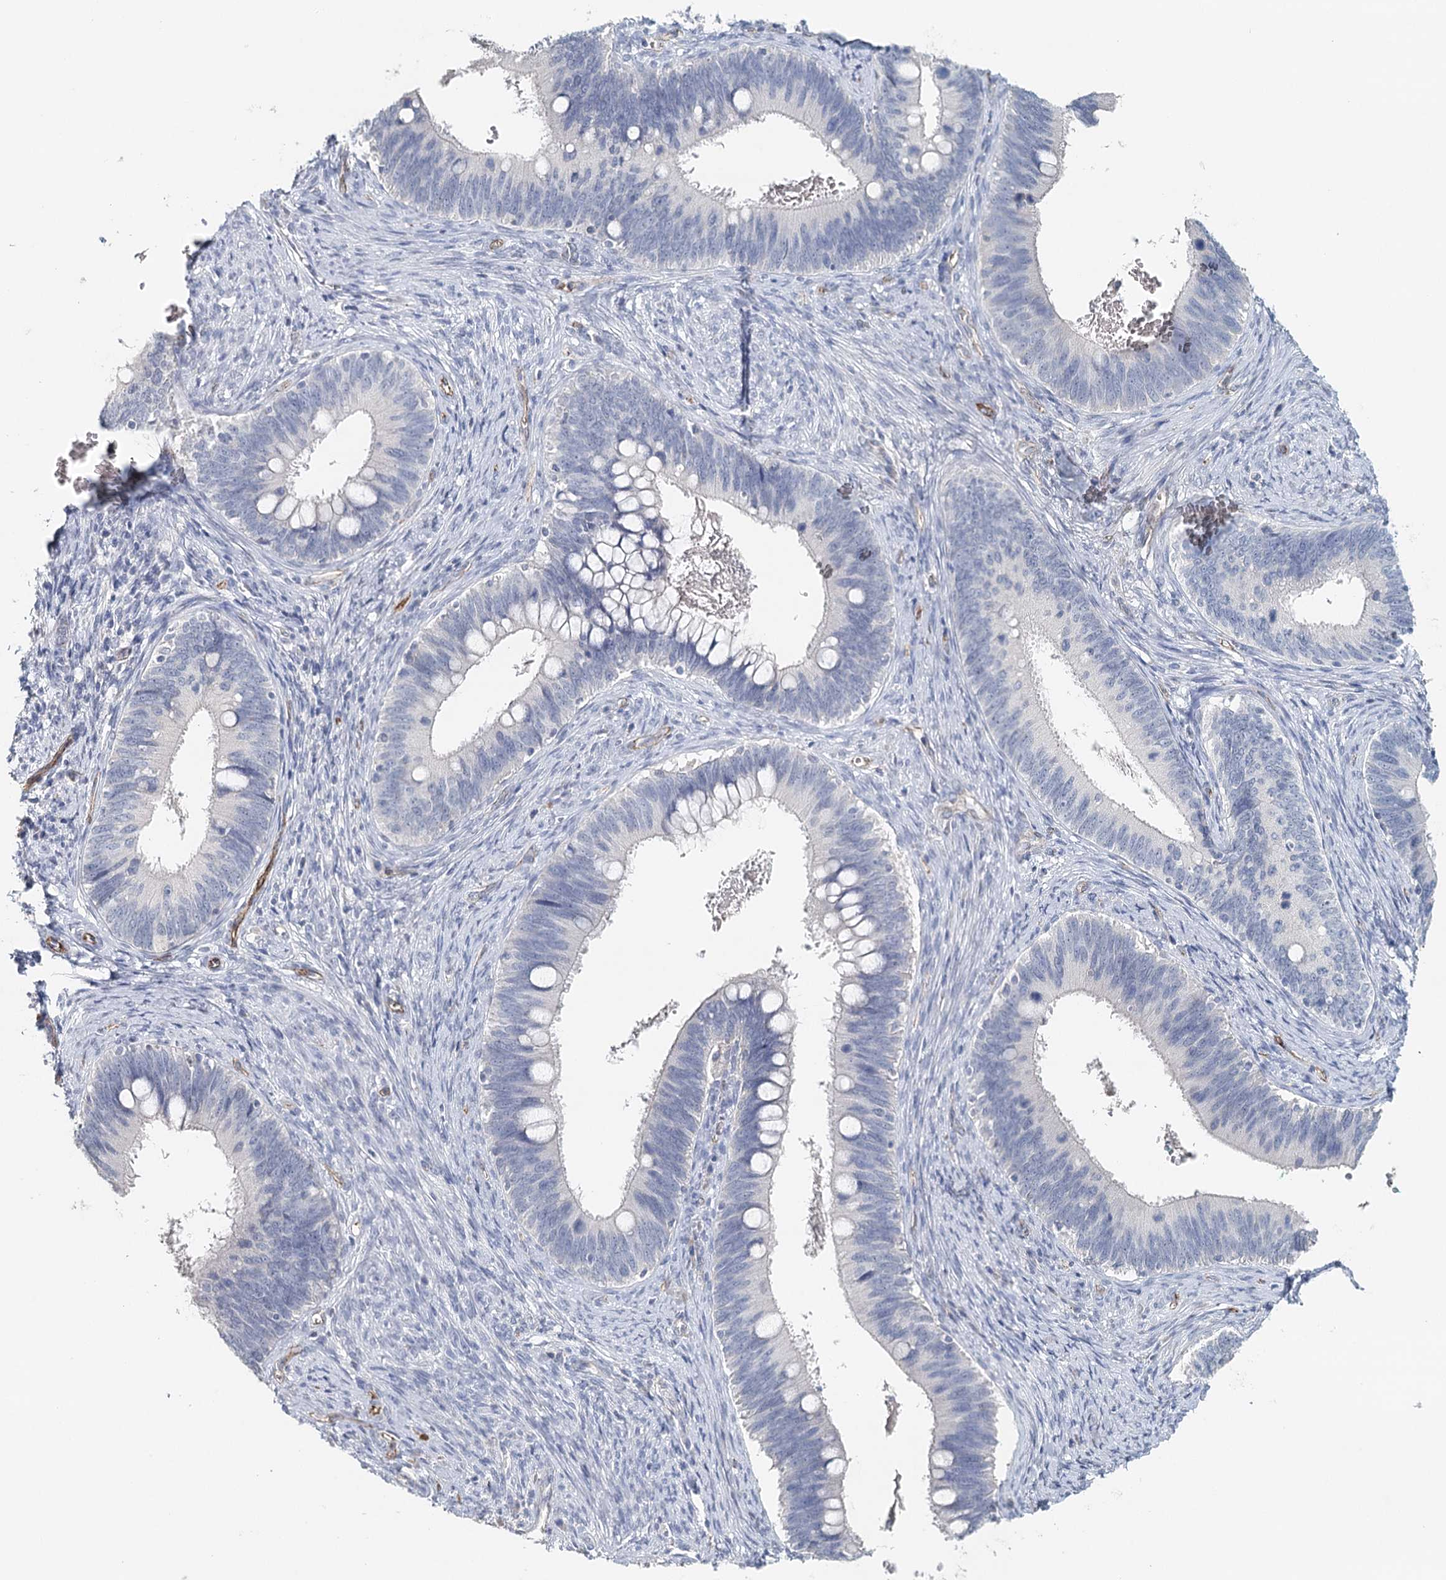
{"staining": {"intensity": "negative", "quantity": "none", "location": "none"}, "tissue": "cervical cancer", "cell_type": "Tumor cells", "image_type": "cancer", "snomed": [{"axis": "morphology", "description": "Adenocarcinoma, NOS"}, {"axis": "topography", "description": "Cervix"}], "caption": "Immunohistochemical staining of cervical cancer reveals no significant positivity in tumor cells.", "gene": "SYNPO", "patient": {"sex": "female", "age": 42}}